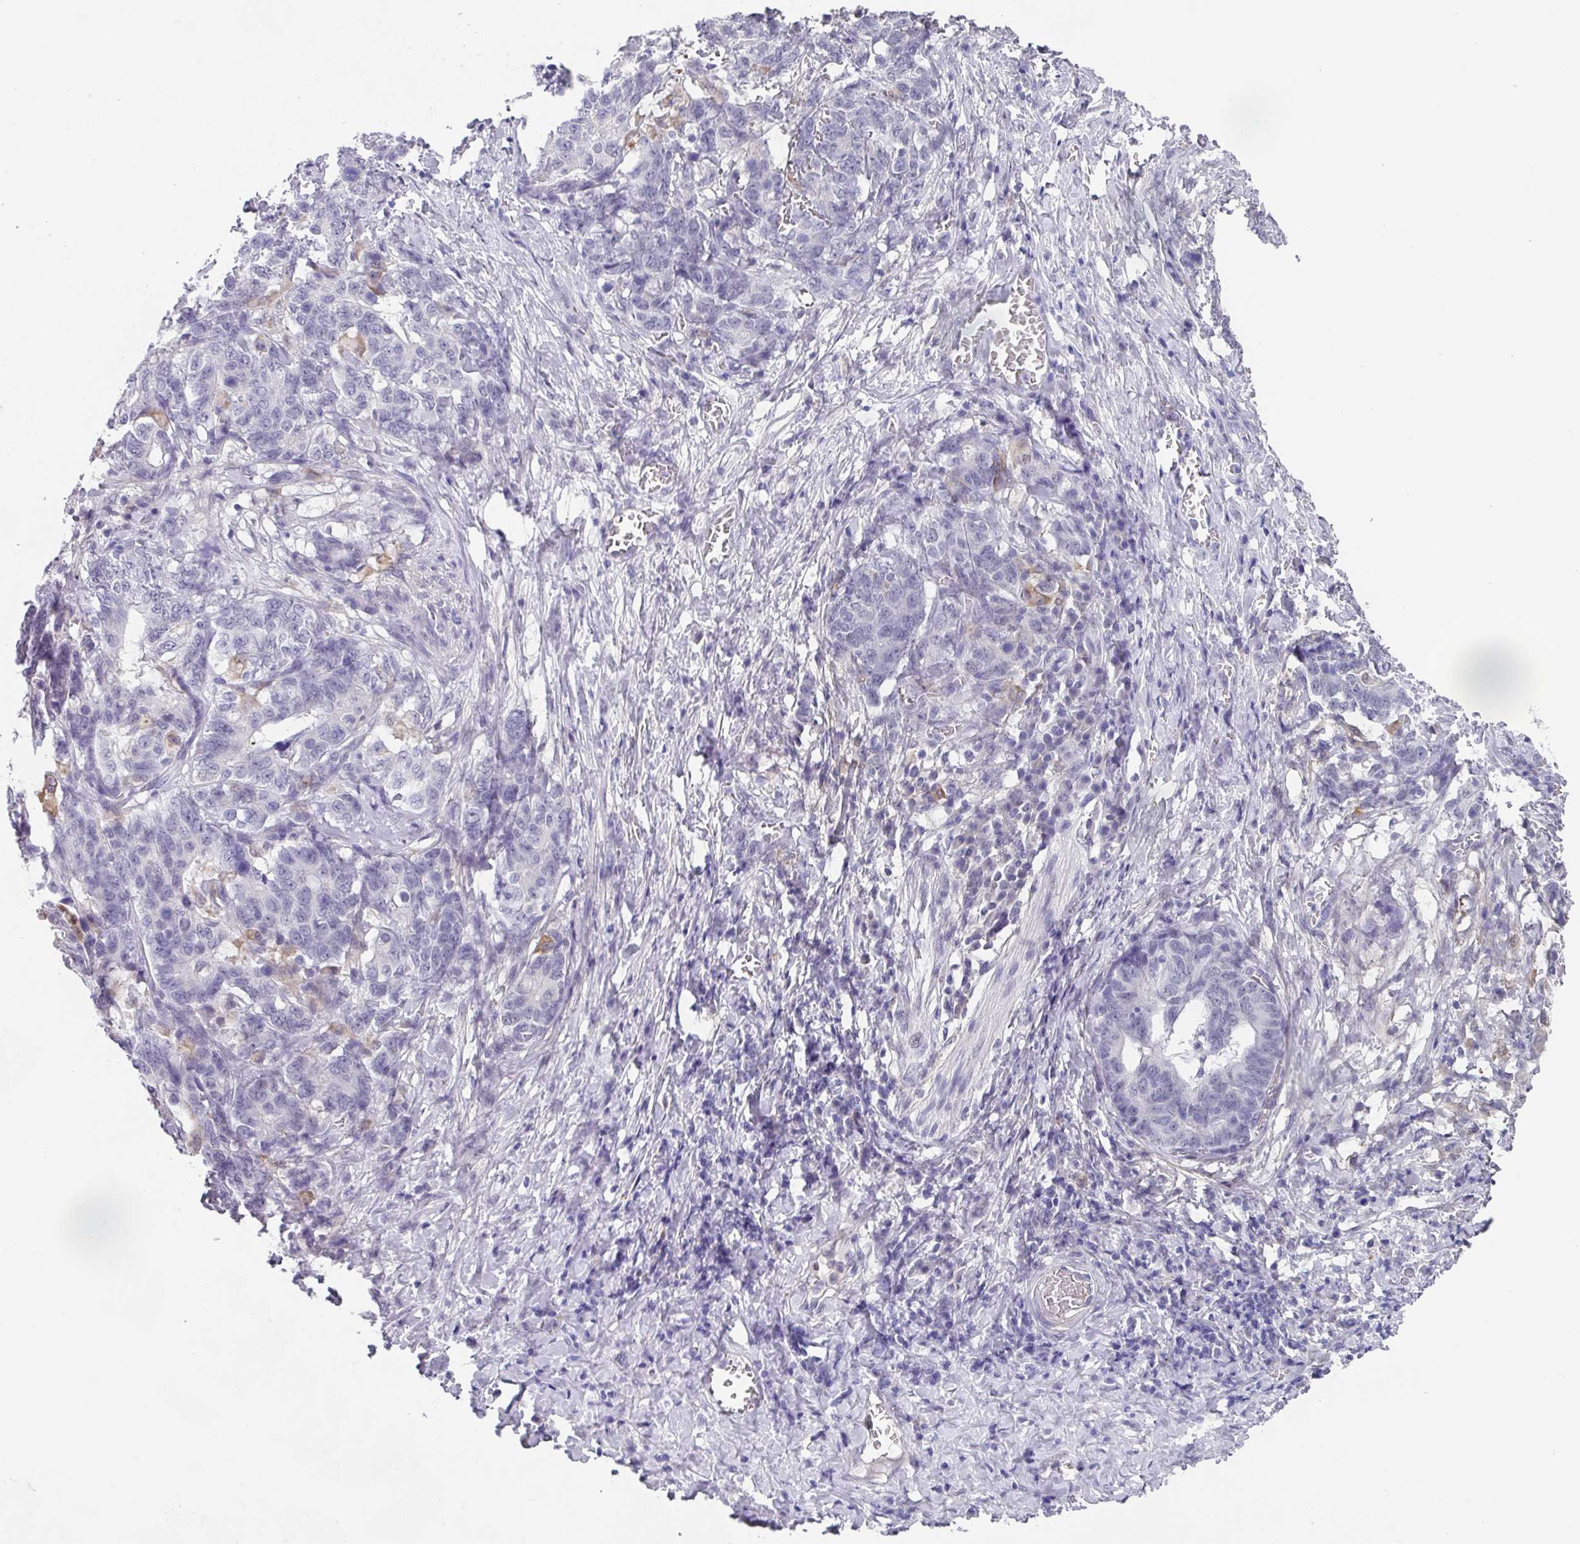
{"staining": {"intensity": "negative", "quantity": "none", "location": "none"}, "tissue": "stomach cancer", "cell_type": "Tumor cells", "image_type": "cancer", "snomed": [{"axis": "morphology", "description": "Normal tissue, NOS"}, {"axis": "morphology", "description": "Adenocarcinoma, NOS"}, {"axis": "topography", "description": "Stomach"}], "caption": "Tumor cells are negative for brown protein staining in stomach adenocarcinoma.", "gene": "C1QB", "patient": {"sex": "female", "age": 64}}